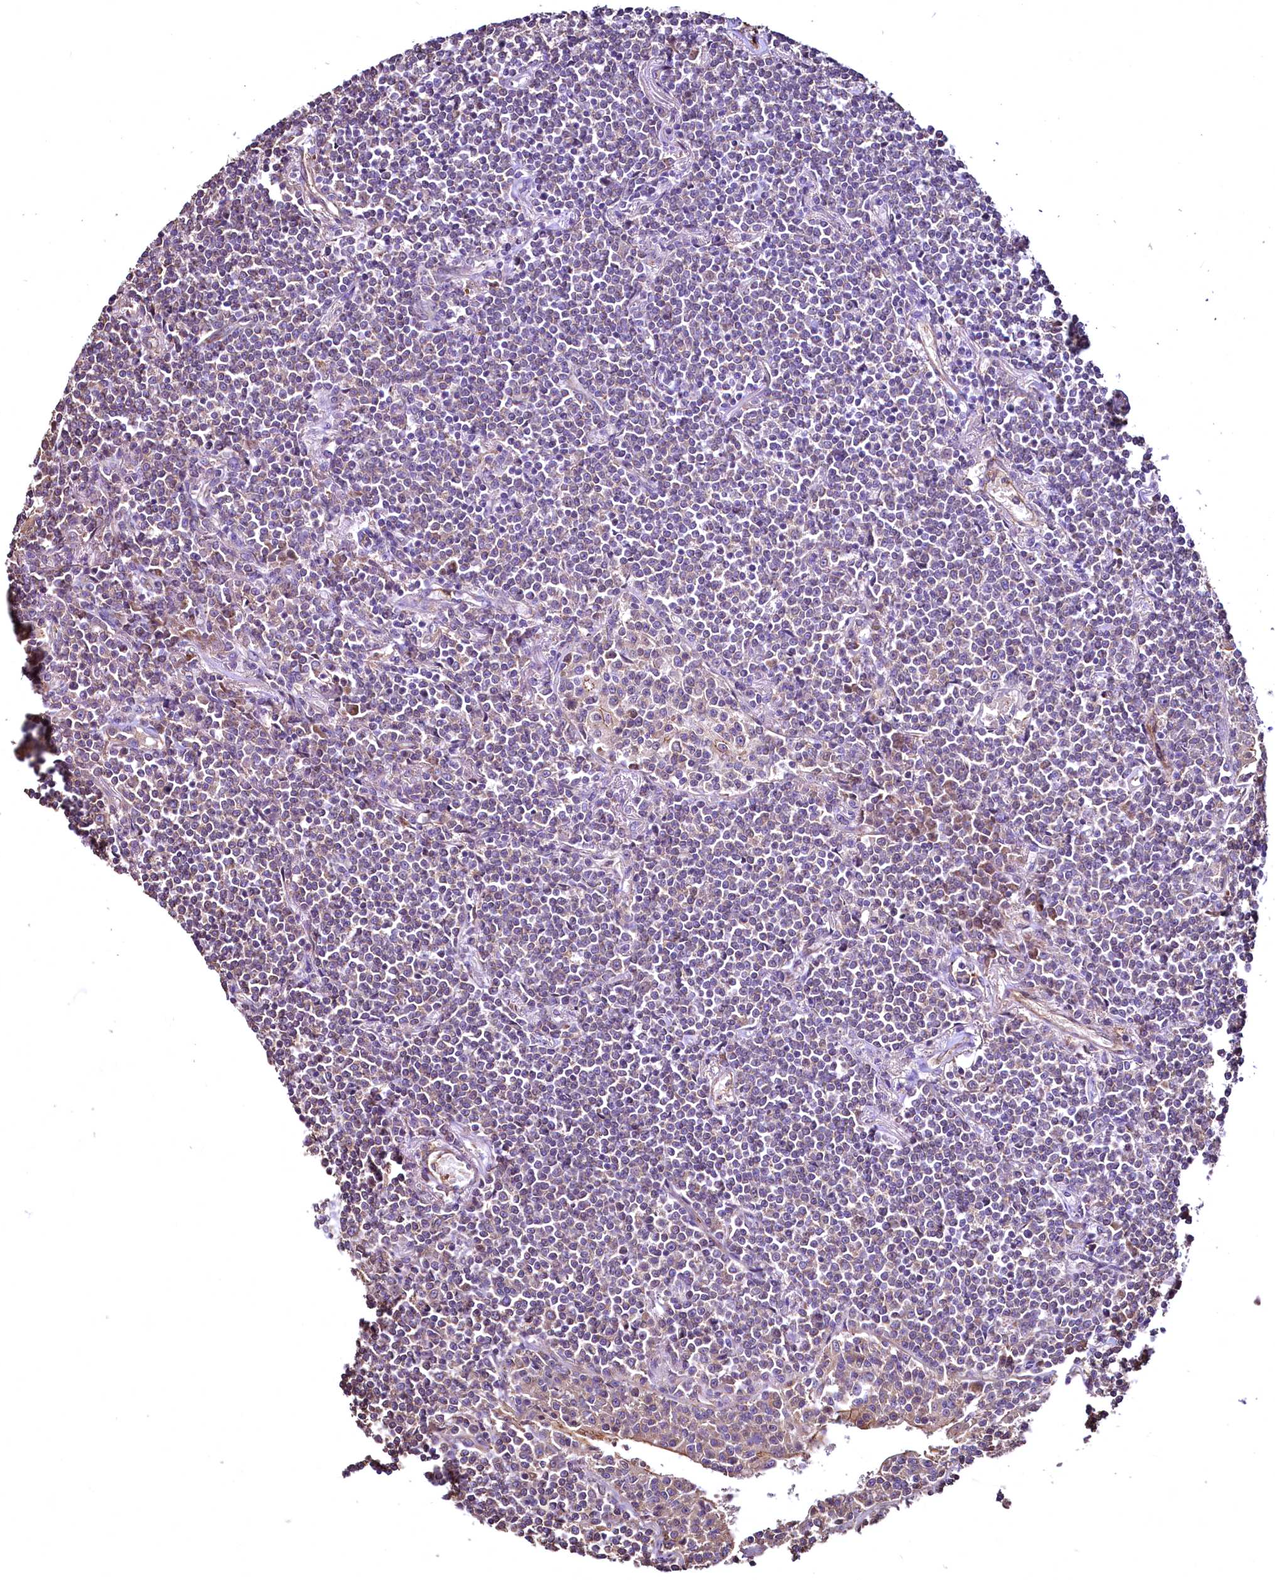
{"staining": {"intensity": "weak", "quantity": "25%-75%", "location": "cytoplasmic/membranous"}, "tissue": "lymphoma", "cell_type": "Tumor cells", "image_type": "cancer", "snomed": [{"axis": "morphology", "description": "Malignant lymphoma, non-Hodgkin's type, Low grade"}, {"axis": "topography", "description": "Lung"}], "caption": "Immunohistochemical staining of human lymphoma demonstrates low levels of weak cytoplasmic/membranous positivity in about 25%-75% of tumor cells.", "gene": "TBCEL", "patient": {"sex": "female", "age": 71}}